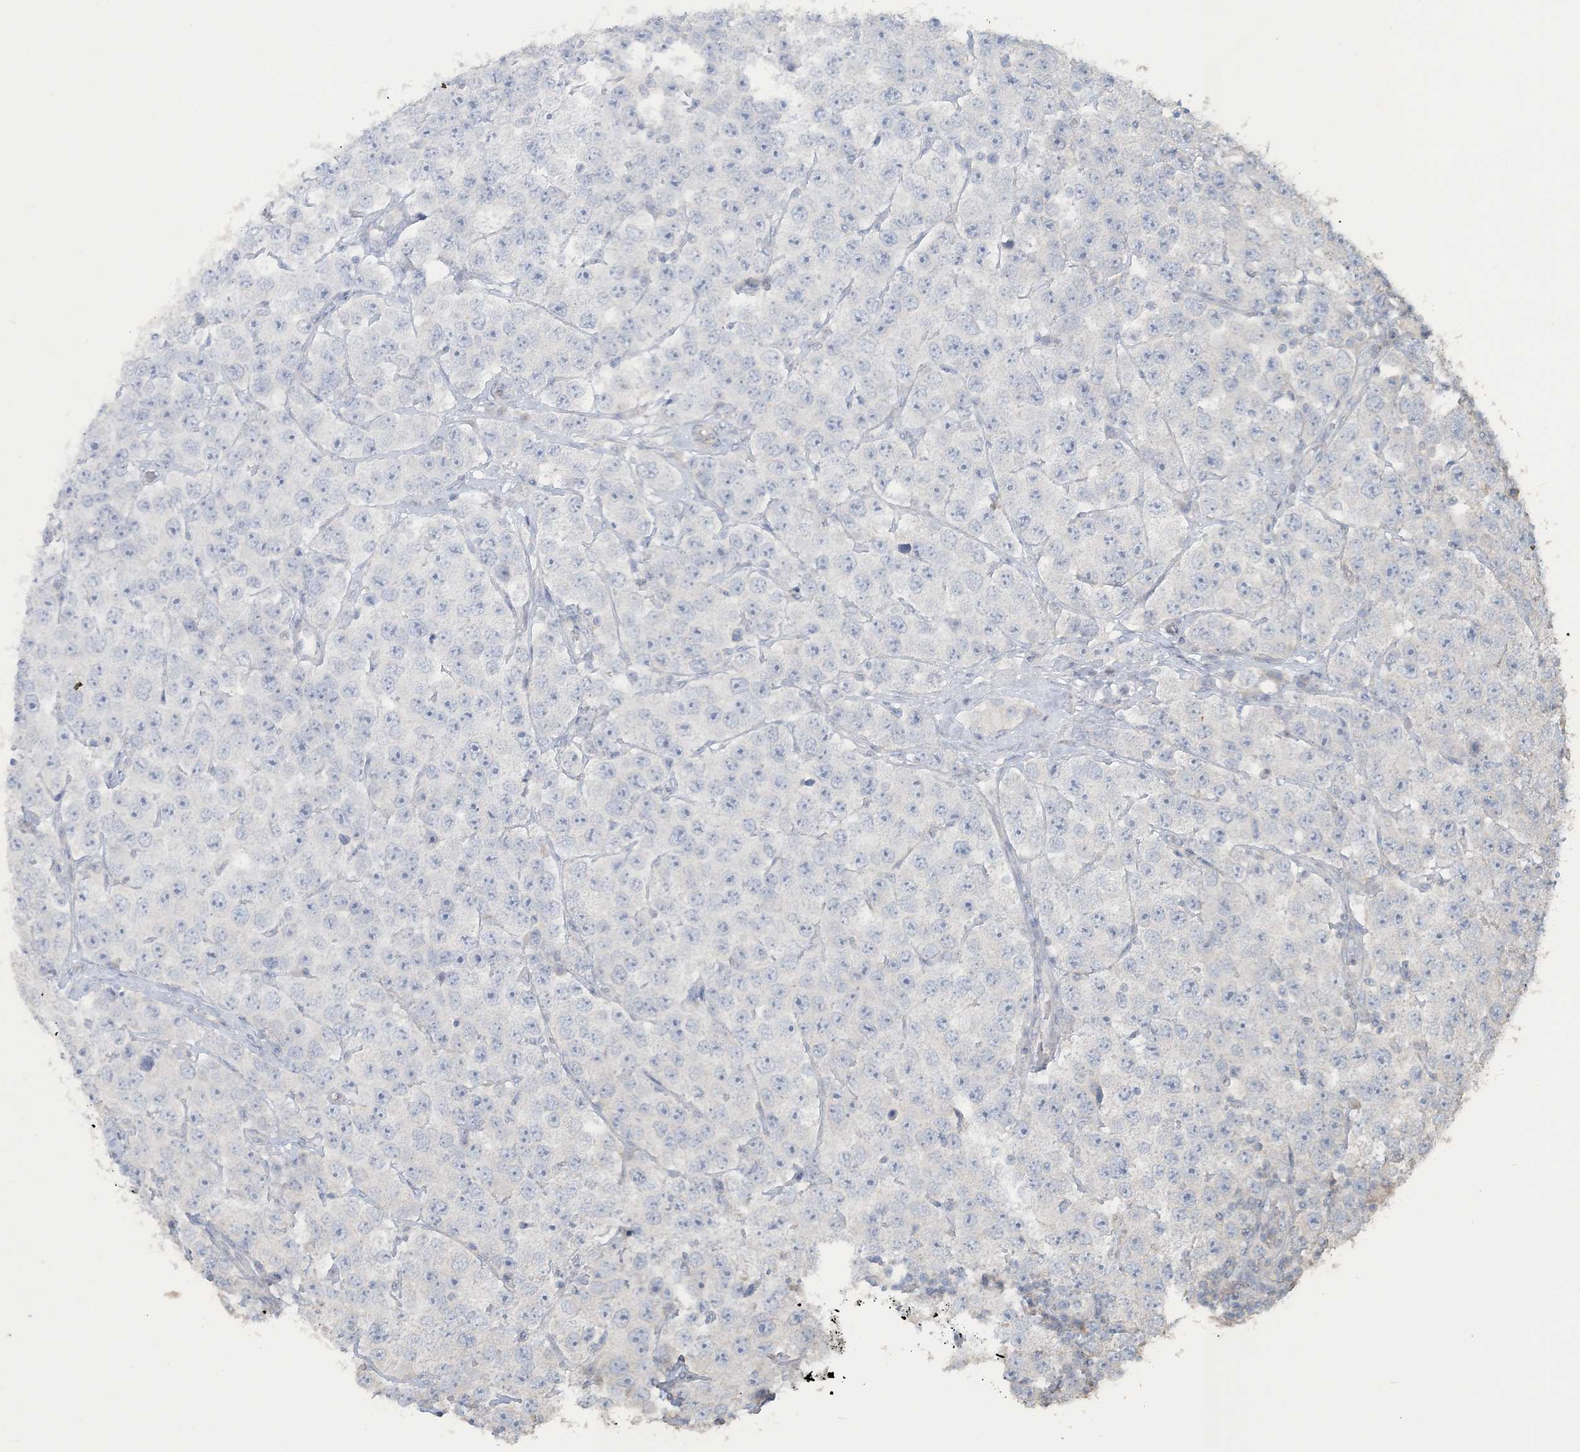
{"staining": {"intensity": "negative", "quantity": "none", "location": "none"}, "tissue": "testis cancer", "cell_type": "Tumor cells", "image_type": "cancer", "snomed": [{"axis": "morphology", "description": "Seminoma, NOS"}, {"axis": "topography", "description": "Testis"}], "caption": "Tumor cells show no significant protein staining in testis cancer.", "gene": "NPHS2", "patient": {"sex": "male", "age": 28}}